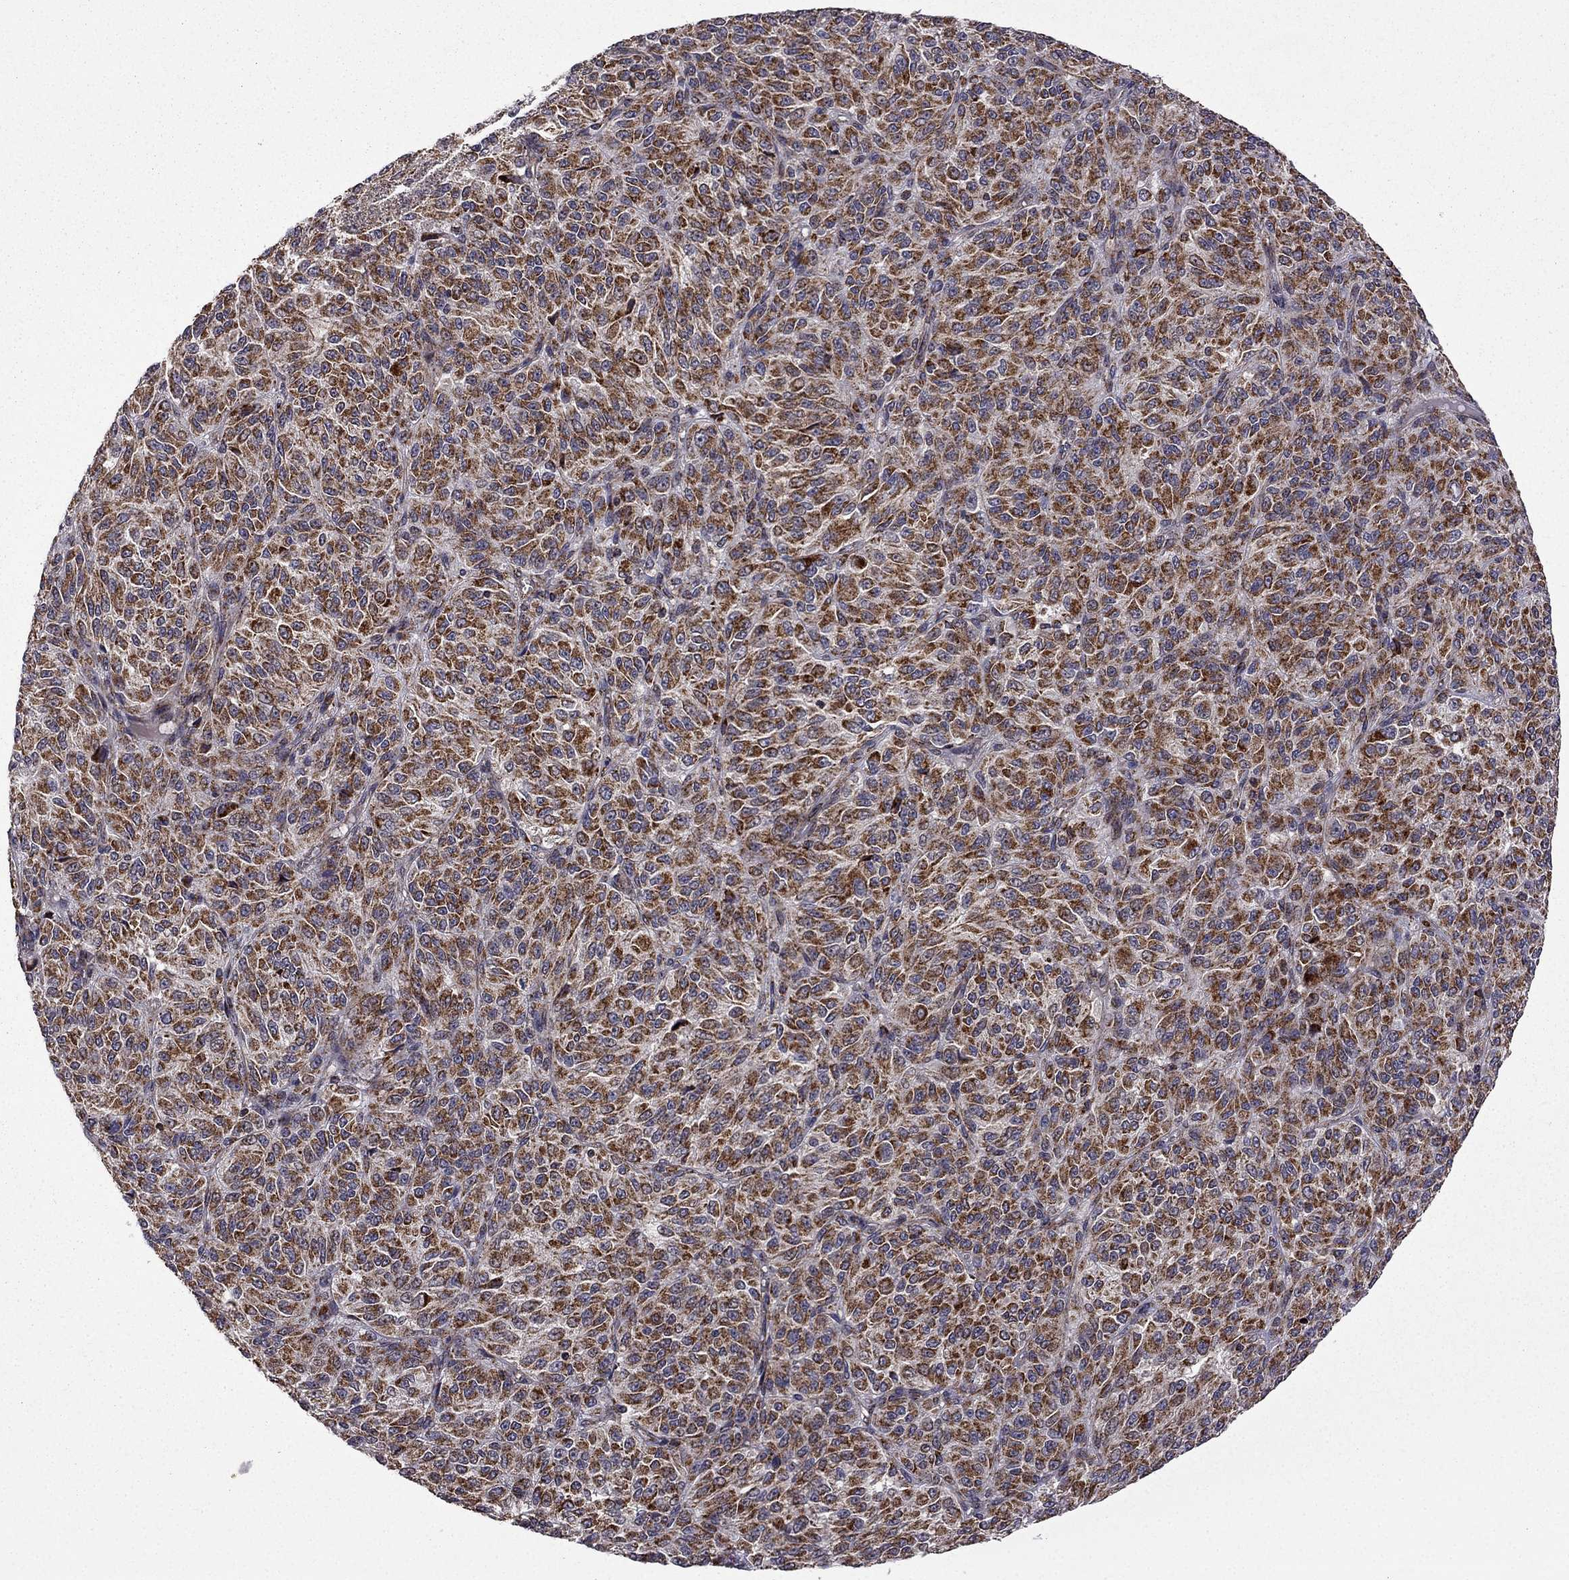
{"staining": {"intensity": "strong", "quantity": ">75%", "location": "cytoplasmic/membranous"}, "tissue": "melanoma", "cell_type": "Tumor cells", "image_type": "cancer", "snomed": [{"axis": "morphology", "description": "Malignant melanoma, Metastatic site"}, {"axis": "topography", "description": "Brain"}], "caption": "Malignant melanoma (metastatic site) was stained to show a protein in brown. There is high levels of strong cytoplasmic/membranous expression in approximately >75% of tumor cells.", "gene": "TAB2", "patient": {"sex": "female", "age": 56}}